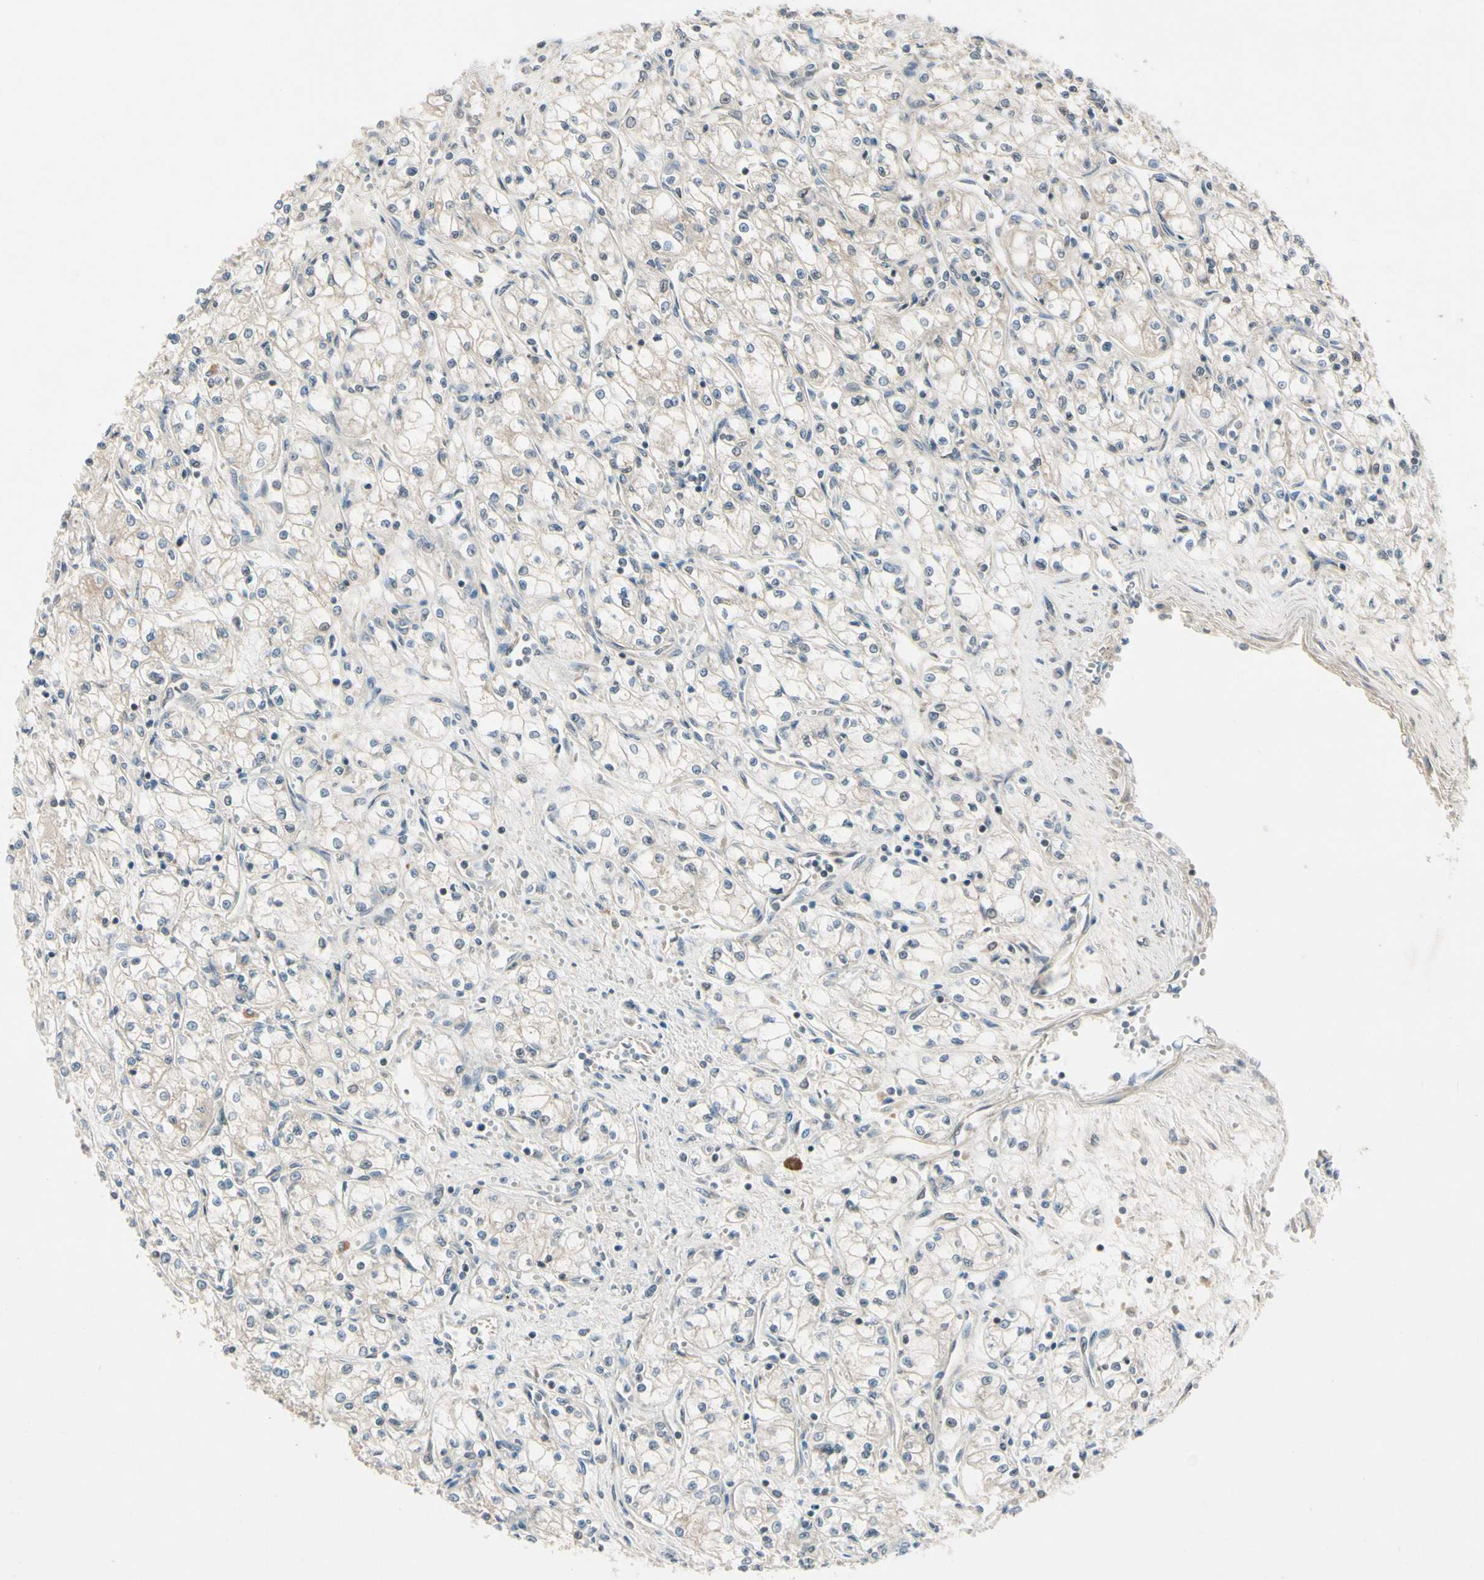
{"staining": {"intensity": "negative", "quantity": "none", "location": "none"}, "tissue": "renal cancer", "cell_type": "Tumor cells", "image_type": "cancer", "snomed": [{"axis": "morphology", "description": "Normal tissue, NOS"}, {"axis": "morphology", "description": "Adenocarcinoma, NOS"}, {"axis": "topography", "description": "Kidney"}], "caption": "Immunohistochemistry histopathology image of neoplastic tissue: renal adenocarcinoma stained with DAB reveals no significant protein expression in tumor cells.", "gene": "ICAM5", "patient": {"sex": "male", "age": 59}}